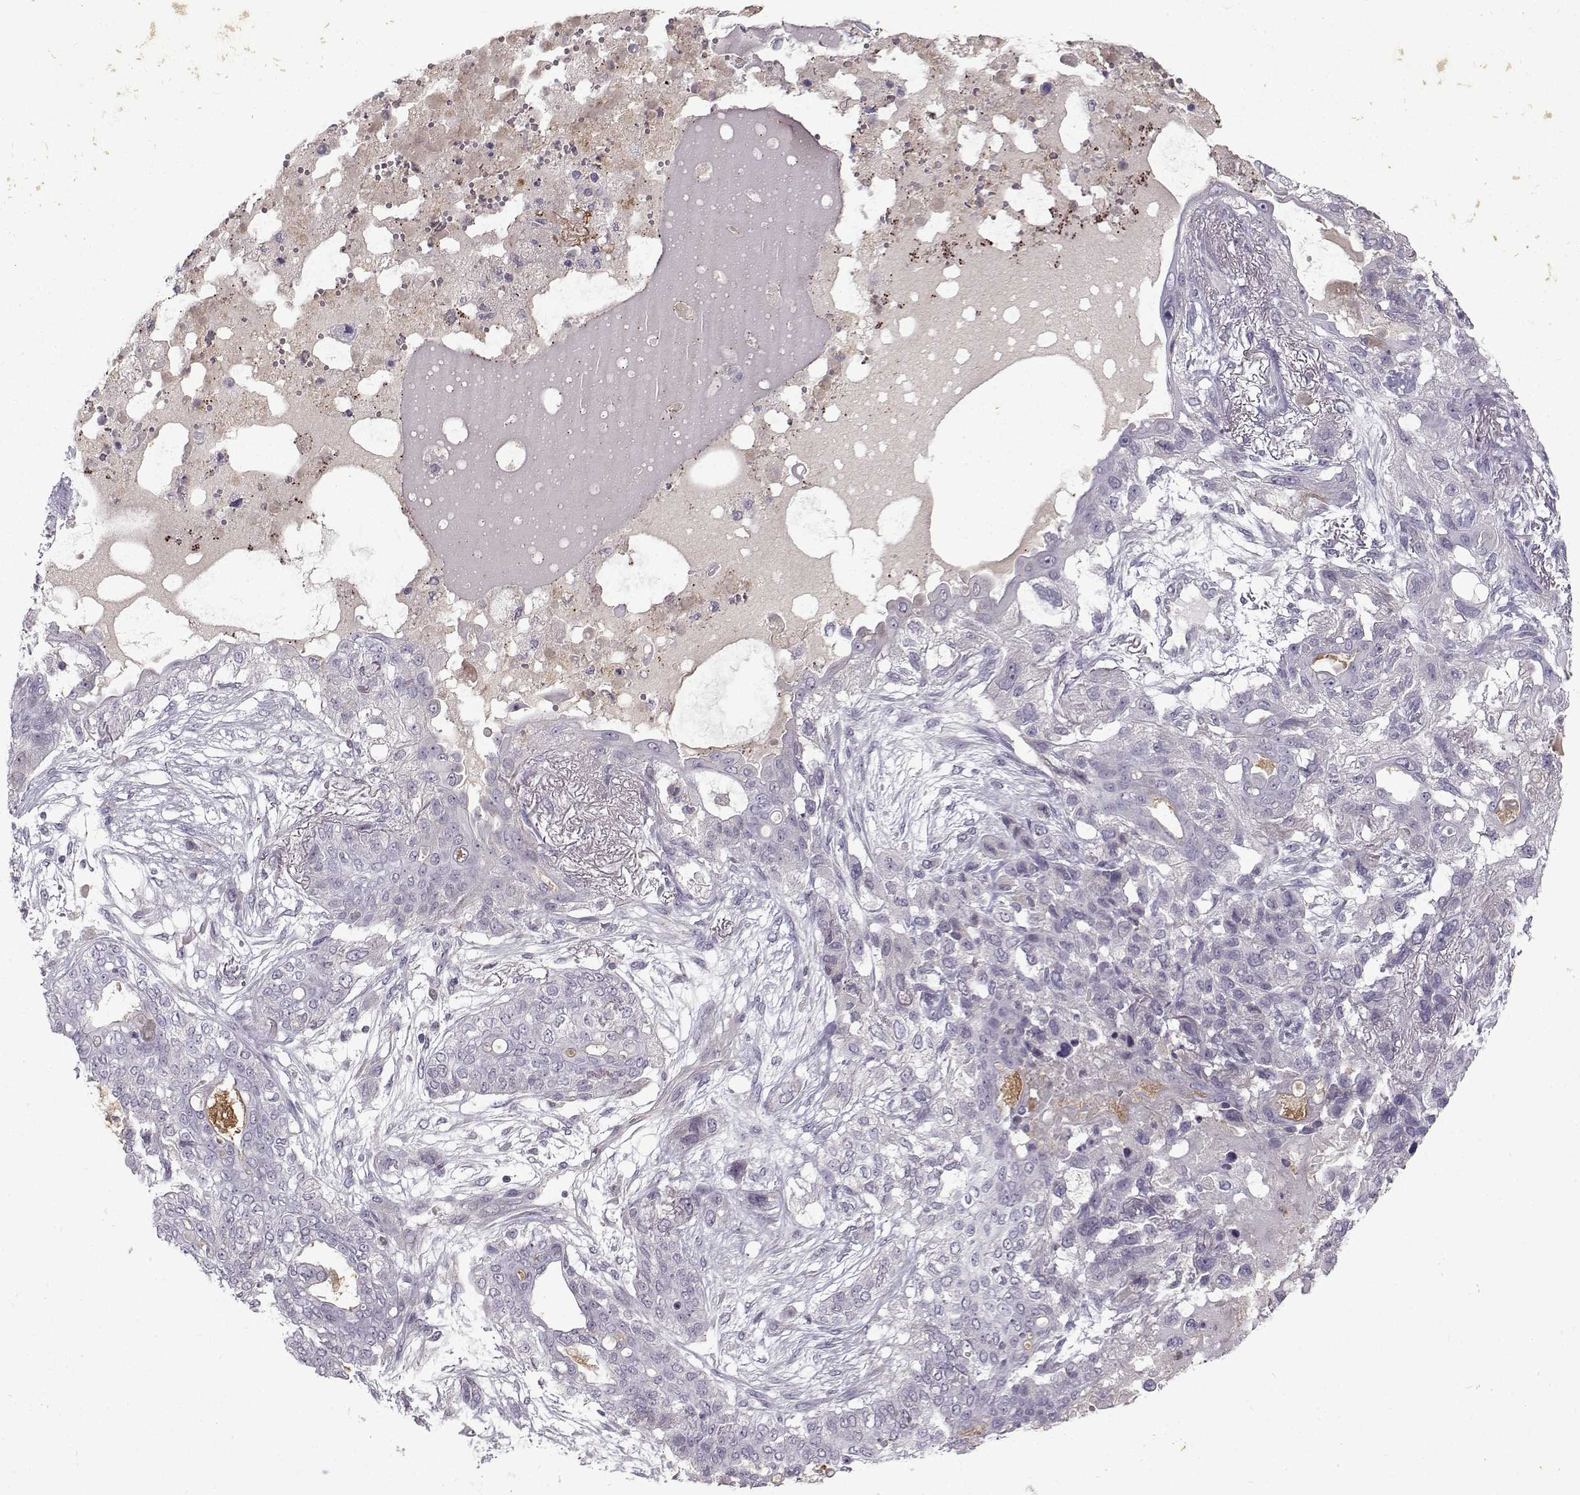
{"staining": {"intensity": "negative", "quantity": "none", "location": "none"}, "tissue": "lung cancer", "cell_type": "Tumor cells", "image_type": "cancer", "snomed": [{"axis": "morphology", "description": "Squamous cell carcinoma, NOS"}, {"axis": "topography", "description": "Lung"}], "caption": "High power microscopy image of an immunohistochemistry histopathology image of lung cancer (squamous cell carcinoma), revealing no significant positivity in tumor cells.", "gene": "OPRD1", "patient": {"sex": "female", "age": 70}}